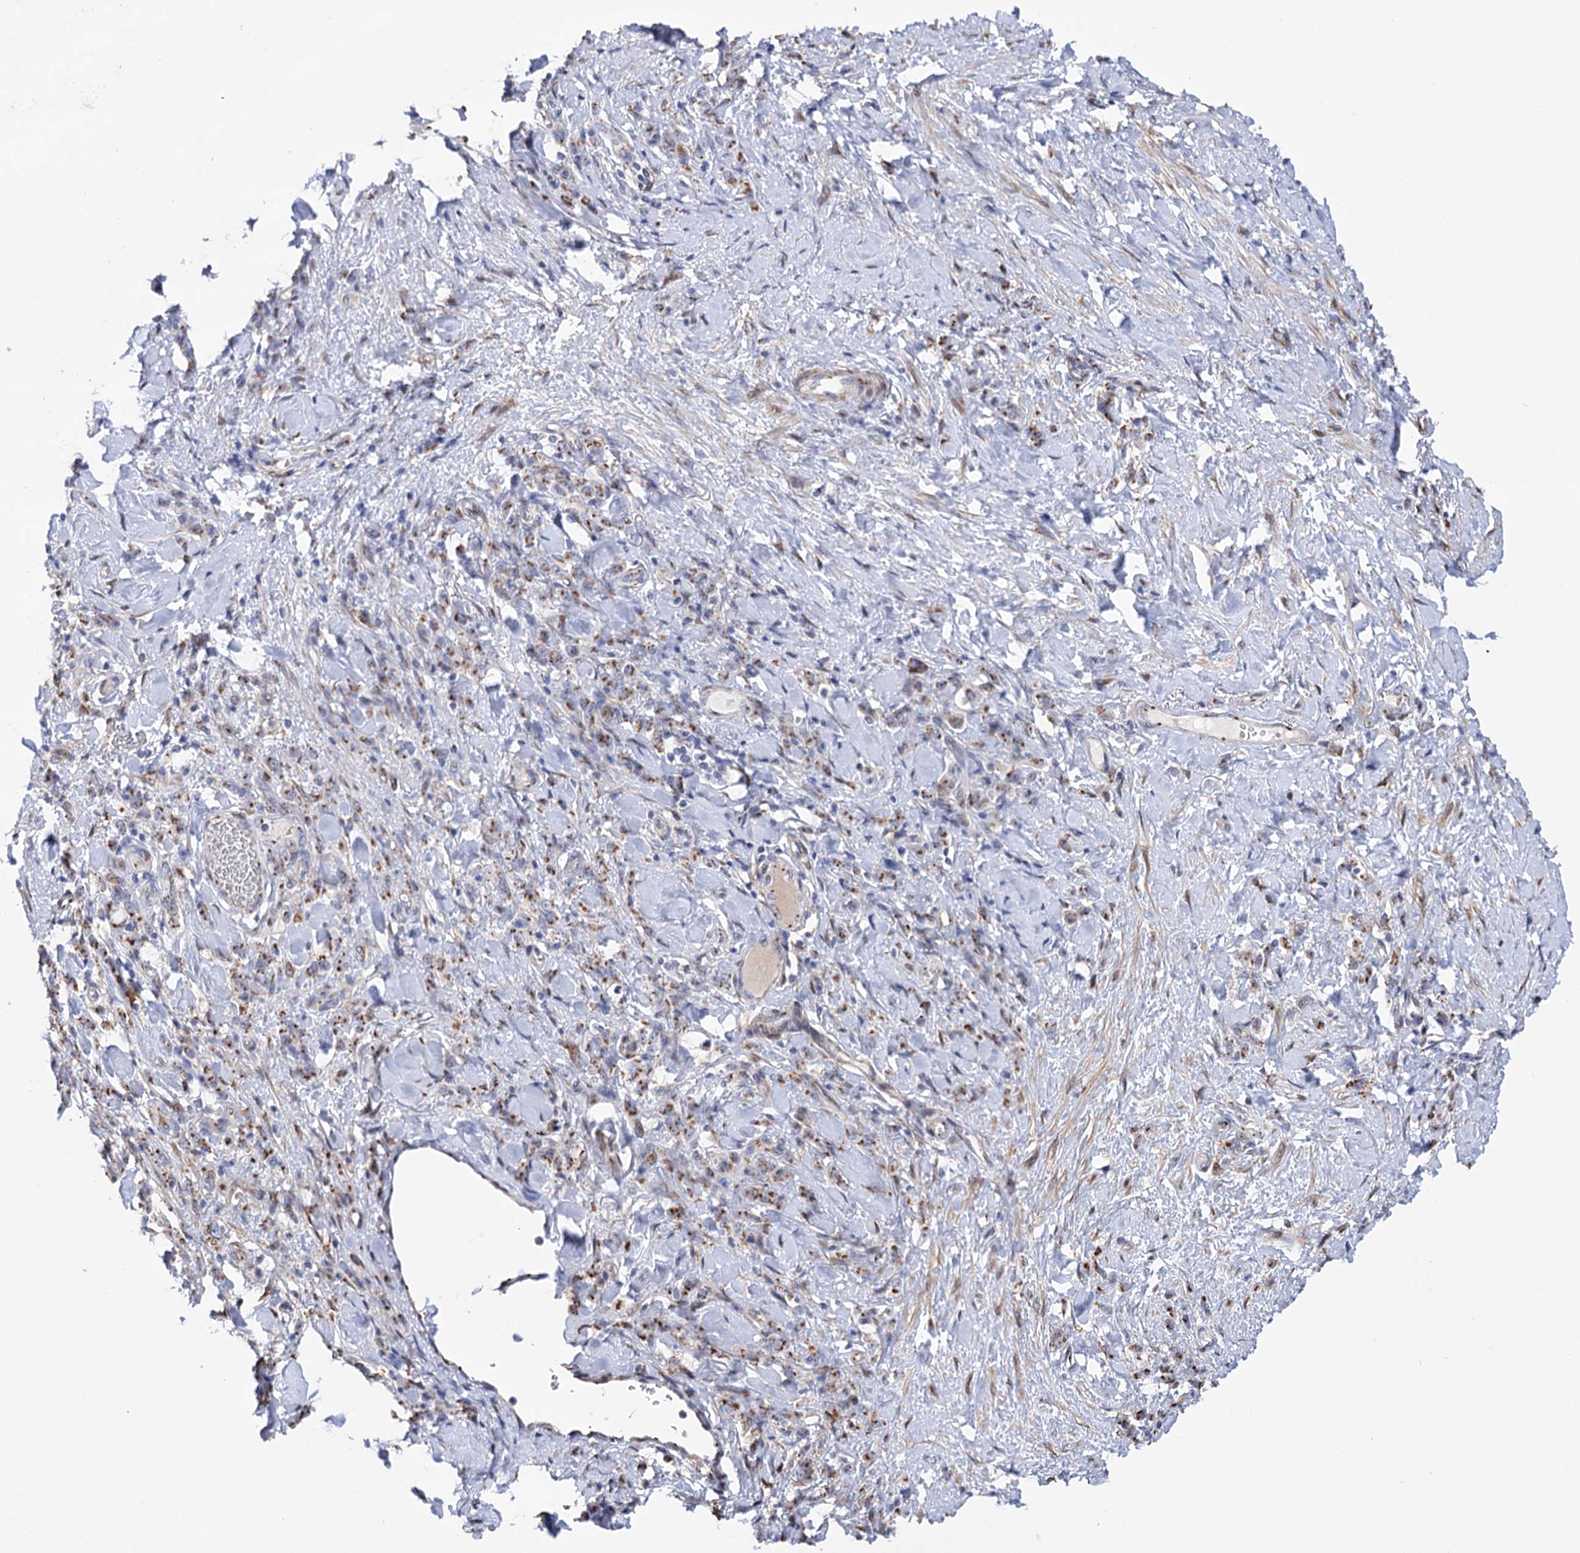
{"staining": {"intensity": "moderate", "quantity": ">75%", "location": "cytoplasmic/membranous"}, "tissue": "stomach cancer", "cell_type": "Tumor cells", "image_type": "cancer", "snomed": [{"axis": "morphology", "description": "Normal tissue, NOS"}, {"axis": "morphology", "description": "Adenocarcinoma, NOS"}, {"axis": "topography", "description": "Stomach"}], "caption": "This is an image of IHC staining of stomach cancer, which shows moderate staining in the cytoplasmic/membranous of tumor cells.", "gene": "C11orf96", "patient": {"sex": "male", "age": 82}}